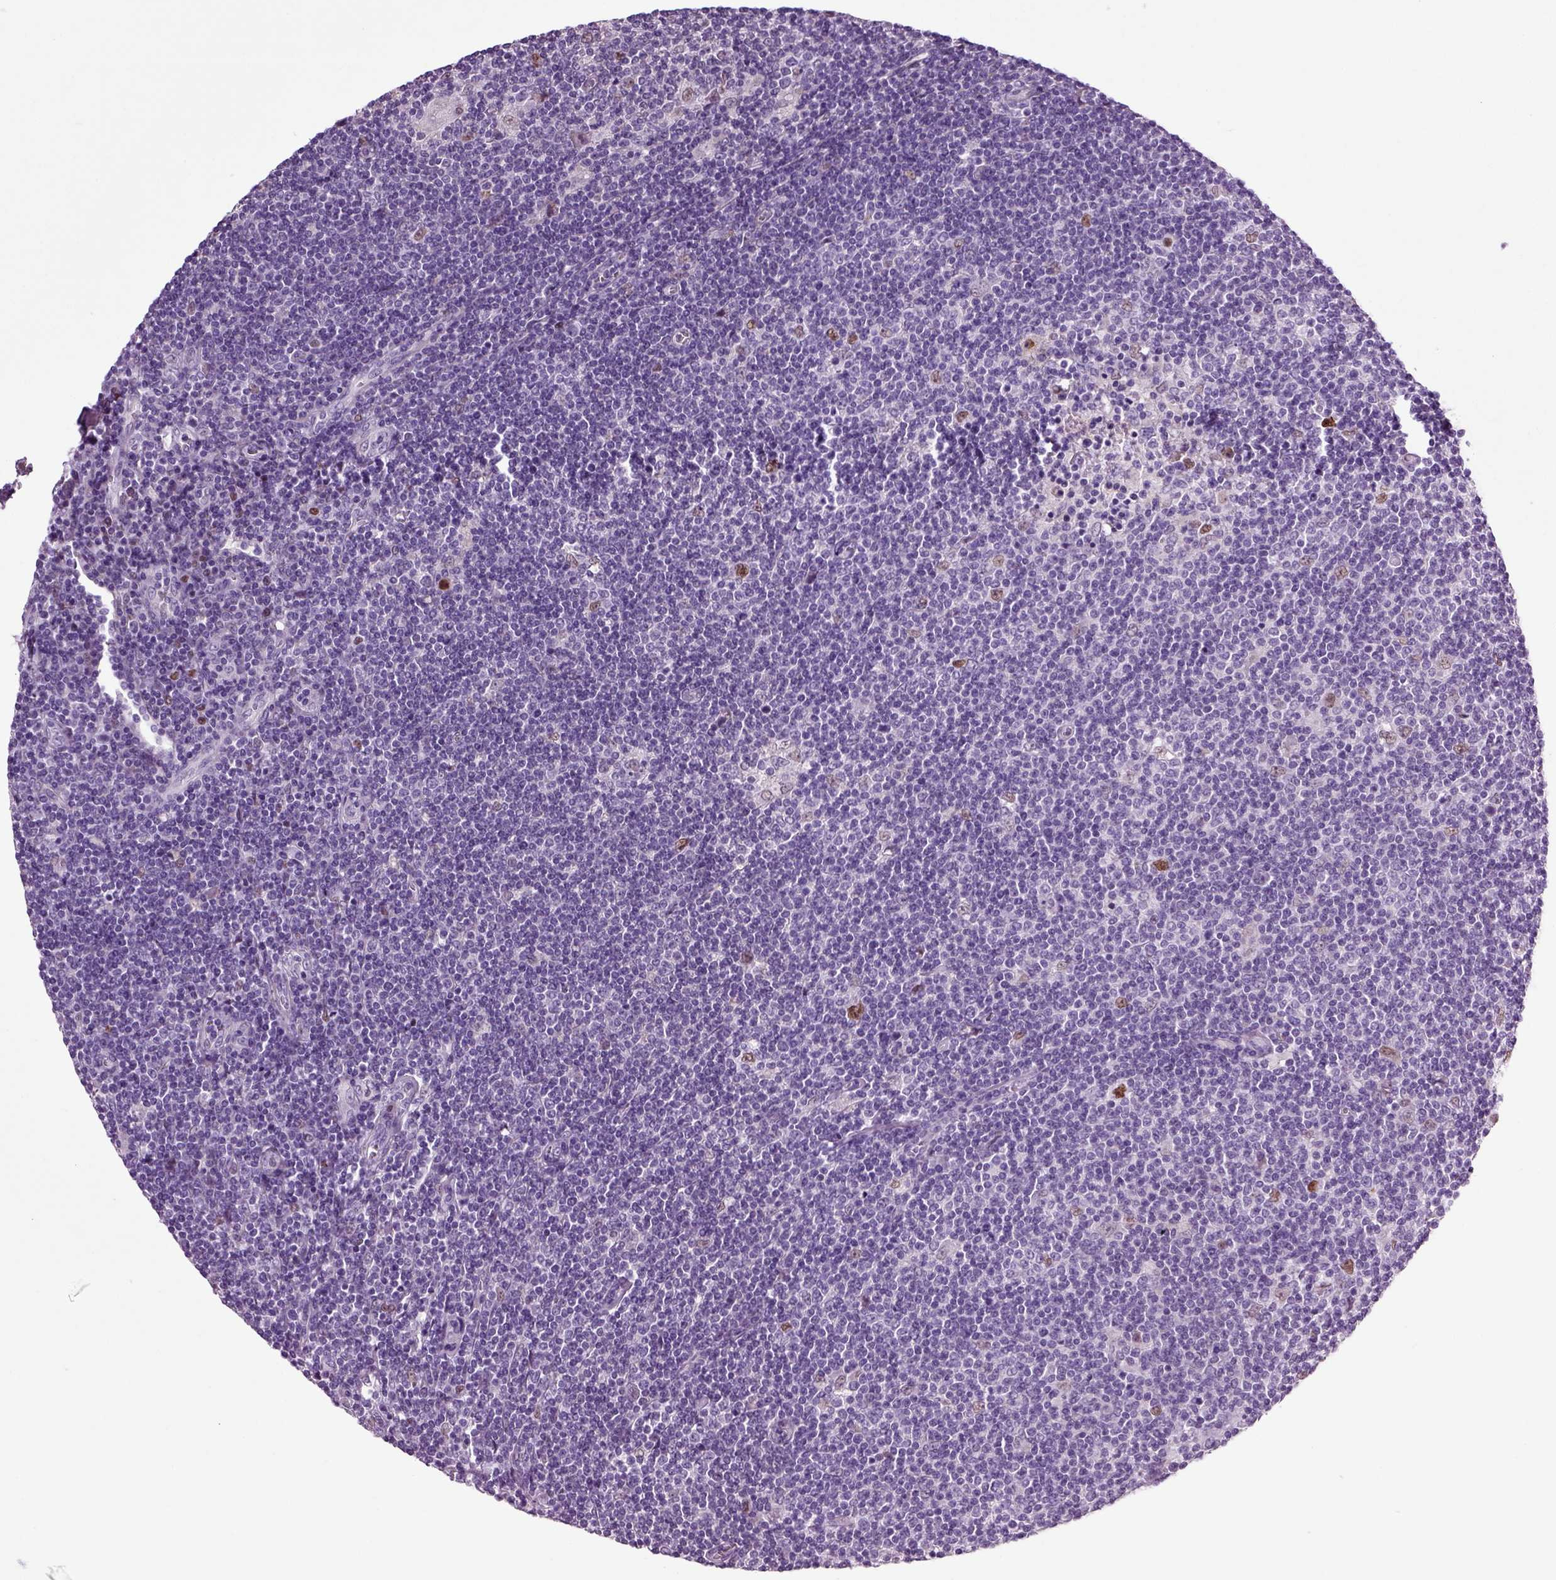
{"staining": {"intensity": "strong", "quantity": "25%-75%", "location": "nuclear"}, "tissue": "lymphoma", "cell_type": "Tumor cells", "image_type": "cancer", "snomed": [{"axis": "morphology", "description": "Hodgkin's disease, NOS"}, {"axis": "topography", "description": "Lymph node"}], "caption": "A high-resolution image shows immunohistochemistry staining of lymphoma, which displays strong nuclear expression in about 25%-75% of tumor cells.", "gene": "ARID3A", "patient": {"sex": "male", "age": 40}}